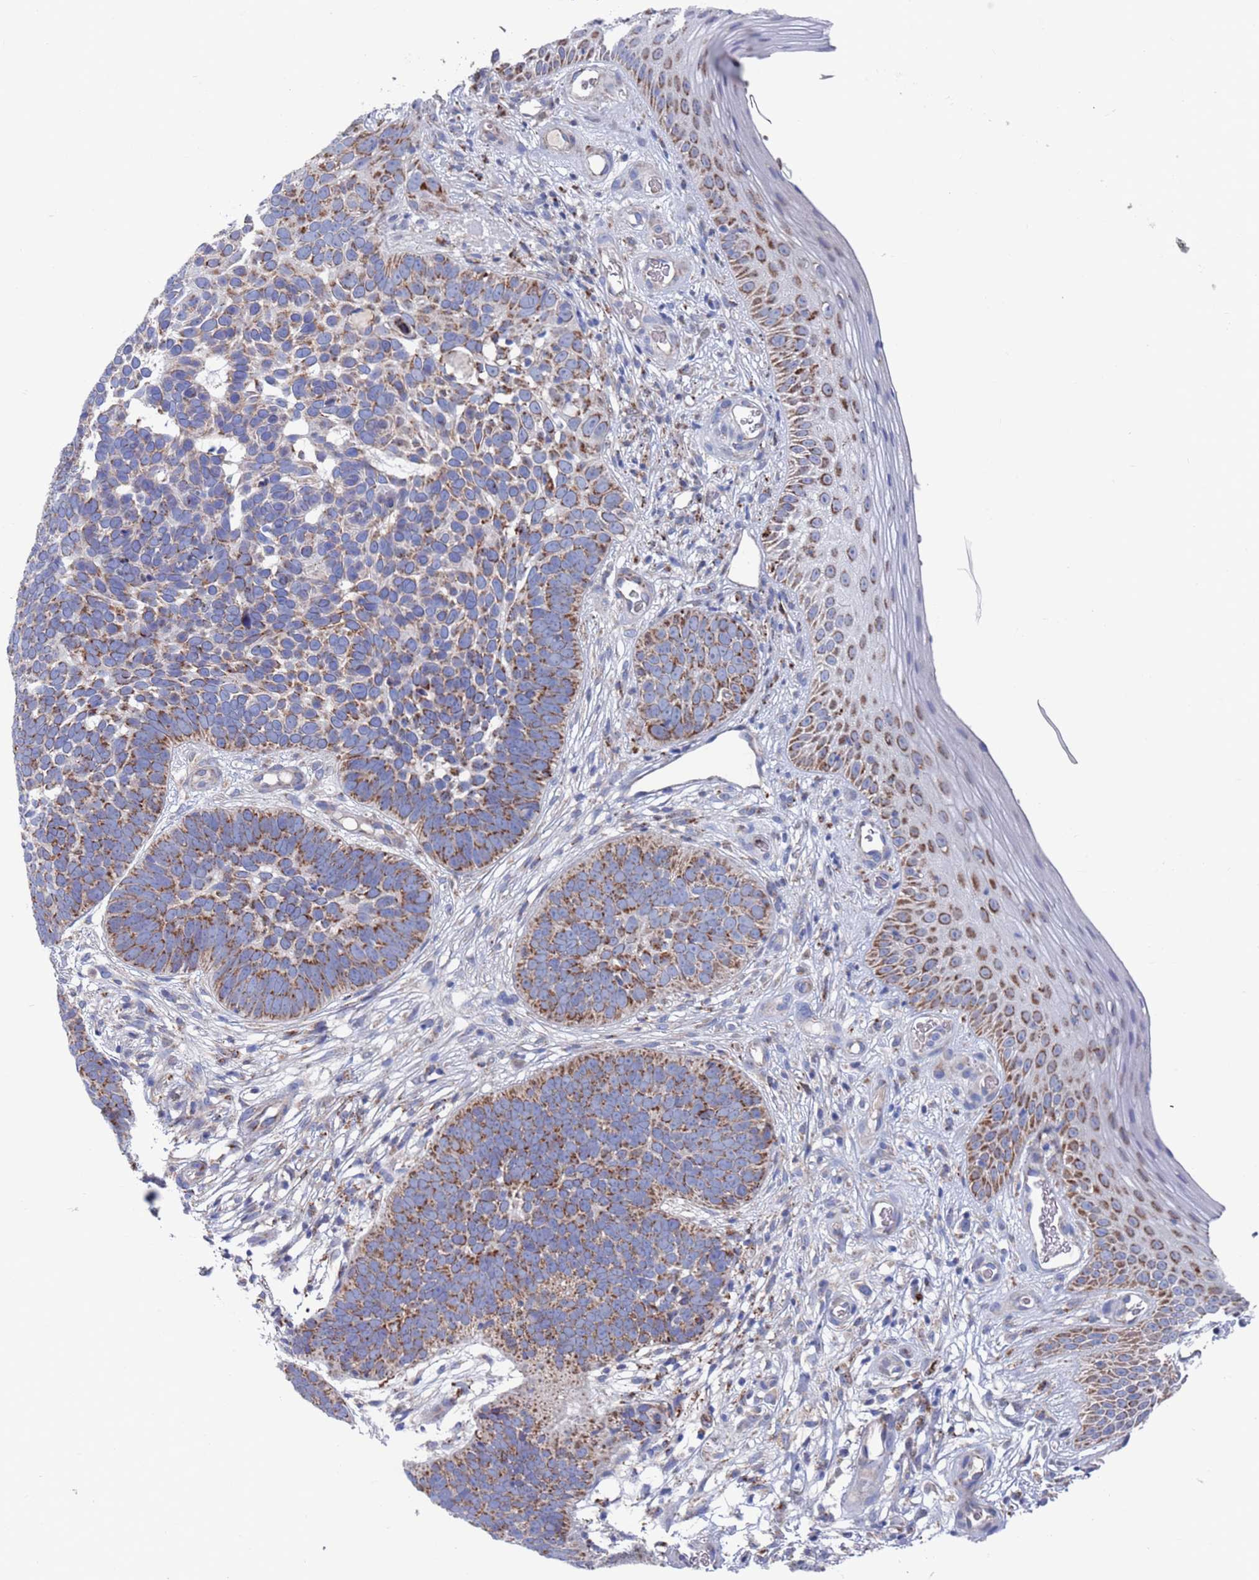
{"staining": {"intensity": "moderate", "quantity": ">75%", "location": "cytoplasmic/membranous"}, "tissue": "skin cancer", "cell_type": "Tumor cells", "image_type": "cancer", "snomed": [{"axis": "morphology", "description": "Basal cell carcinoma"}, {"axis": "topography", "description": "Skin"}], "caption": "Immunohistochemistry (DAB (3,3'-diaminobenzidine)) staining of human basal cell carcinoma (skin) exhibits moderate cytoplasmic/membranous protein staining in approximately >75% of tumor cells.", "gene": "CHCHD6", "patient": {"sex": "male", "age": 89}}